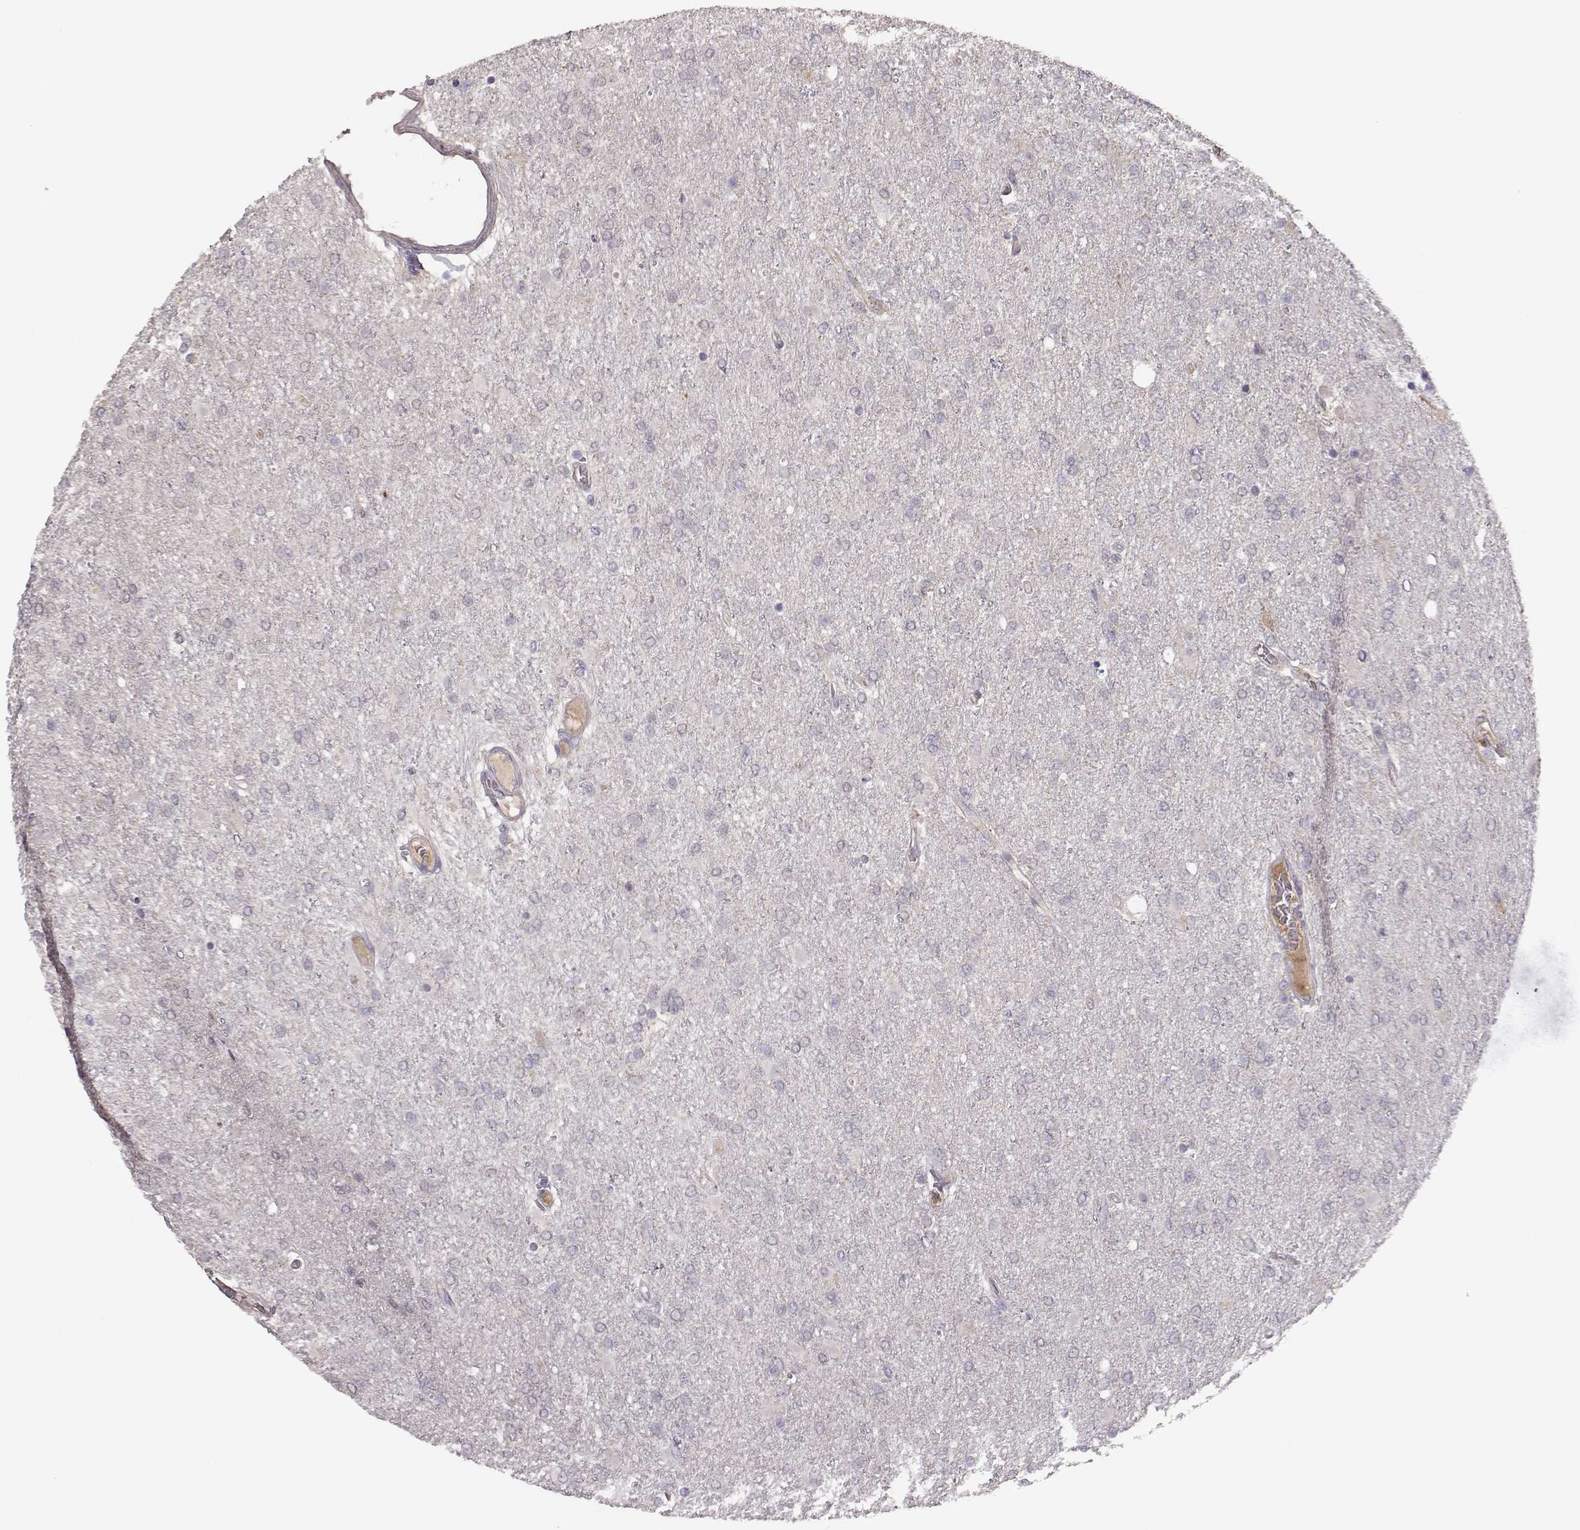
{"staining": {"intensity": "negative", "quantity": "none", "location": "none"}, "tissue": "glioma", "cell_type": "Tumor cells", "image_type": "cancer", "snomed": [{"axis": "morphology", "description": "Glioma, malignant, High grade"}, {"axis": "topography", "description": "Cerebral cortex"}], "caption": "Immunohistochemistry histopathology image of neoplastic tissue: human glioma stained with DAB (3,3'-diaminobenzidine) exhibits no significant protein staining in tumor cells.", "gene": "KMO", "patient": {"sex": "male", "age": 70}}